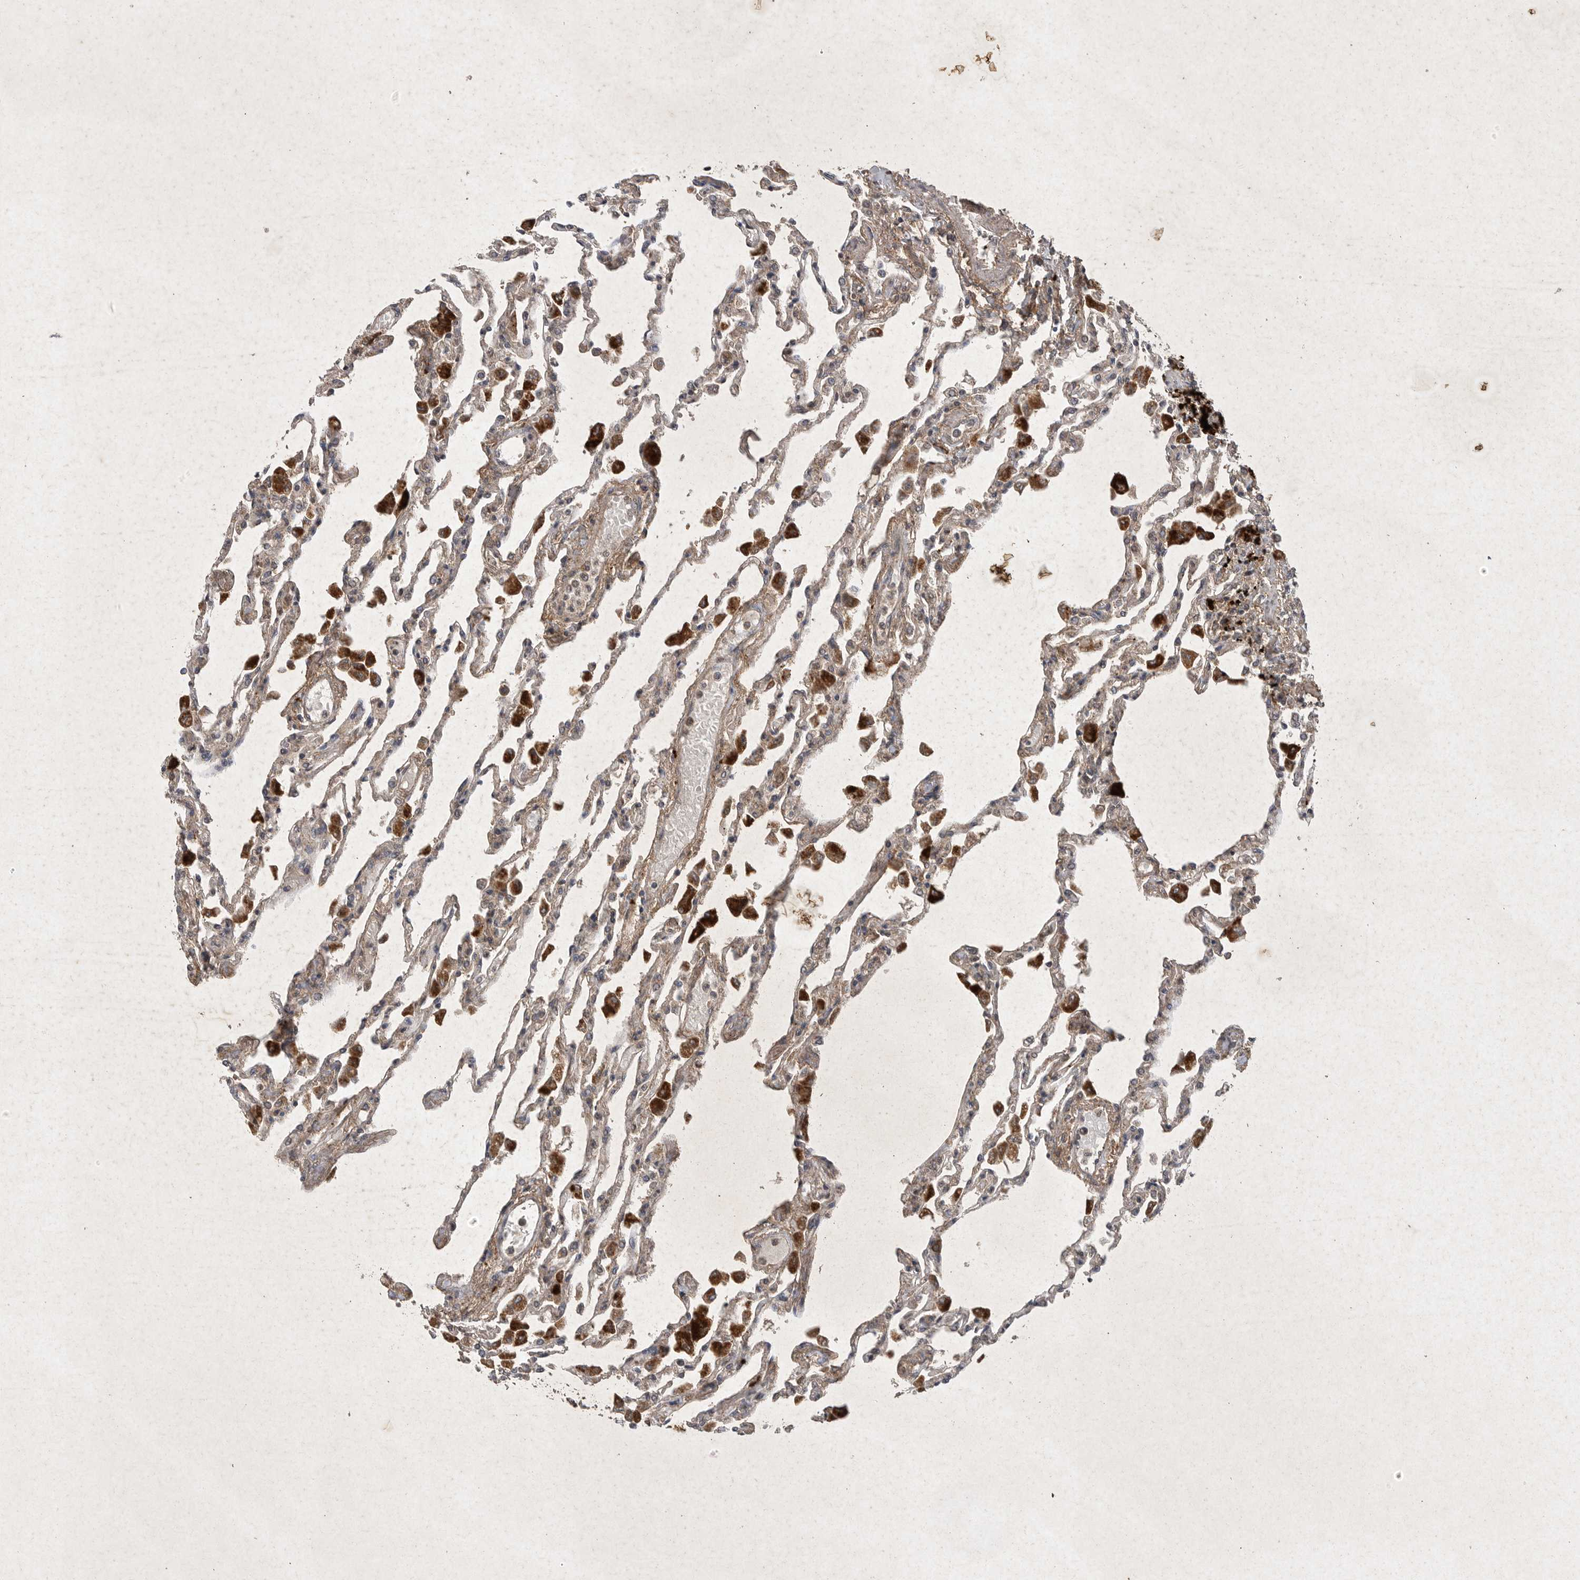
{"staining": {"intensity": "weak", "quantity": "<25%", "location": "cytoplasmic/membranous"}, "tissue": "lung", "cell_type": "Alveolar cells", "image_type": "normal", "snomed": [{"axis": "morphology", "description": "Normal tissue, NOS"}, {"axis": "topography", "description": "Bronchus"}, {"axis": "topography", "description": "Lung"}], "caption": "IHC photomicrograph of unremarkable lung stained for a protein (brown), which reveals no expression in alveolar cells. (Brightfield microscopy of DAB (3,3'-diaminobenzidine) immunohistochemistry (IHC) at high magnification).", "gene": "DDR1", "patient": {"sex": "female", "age": 49}}